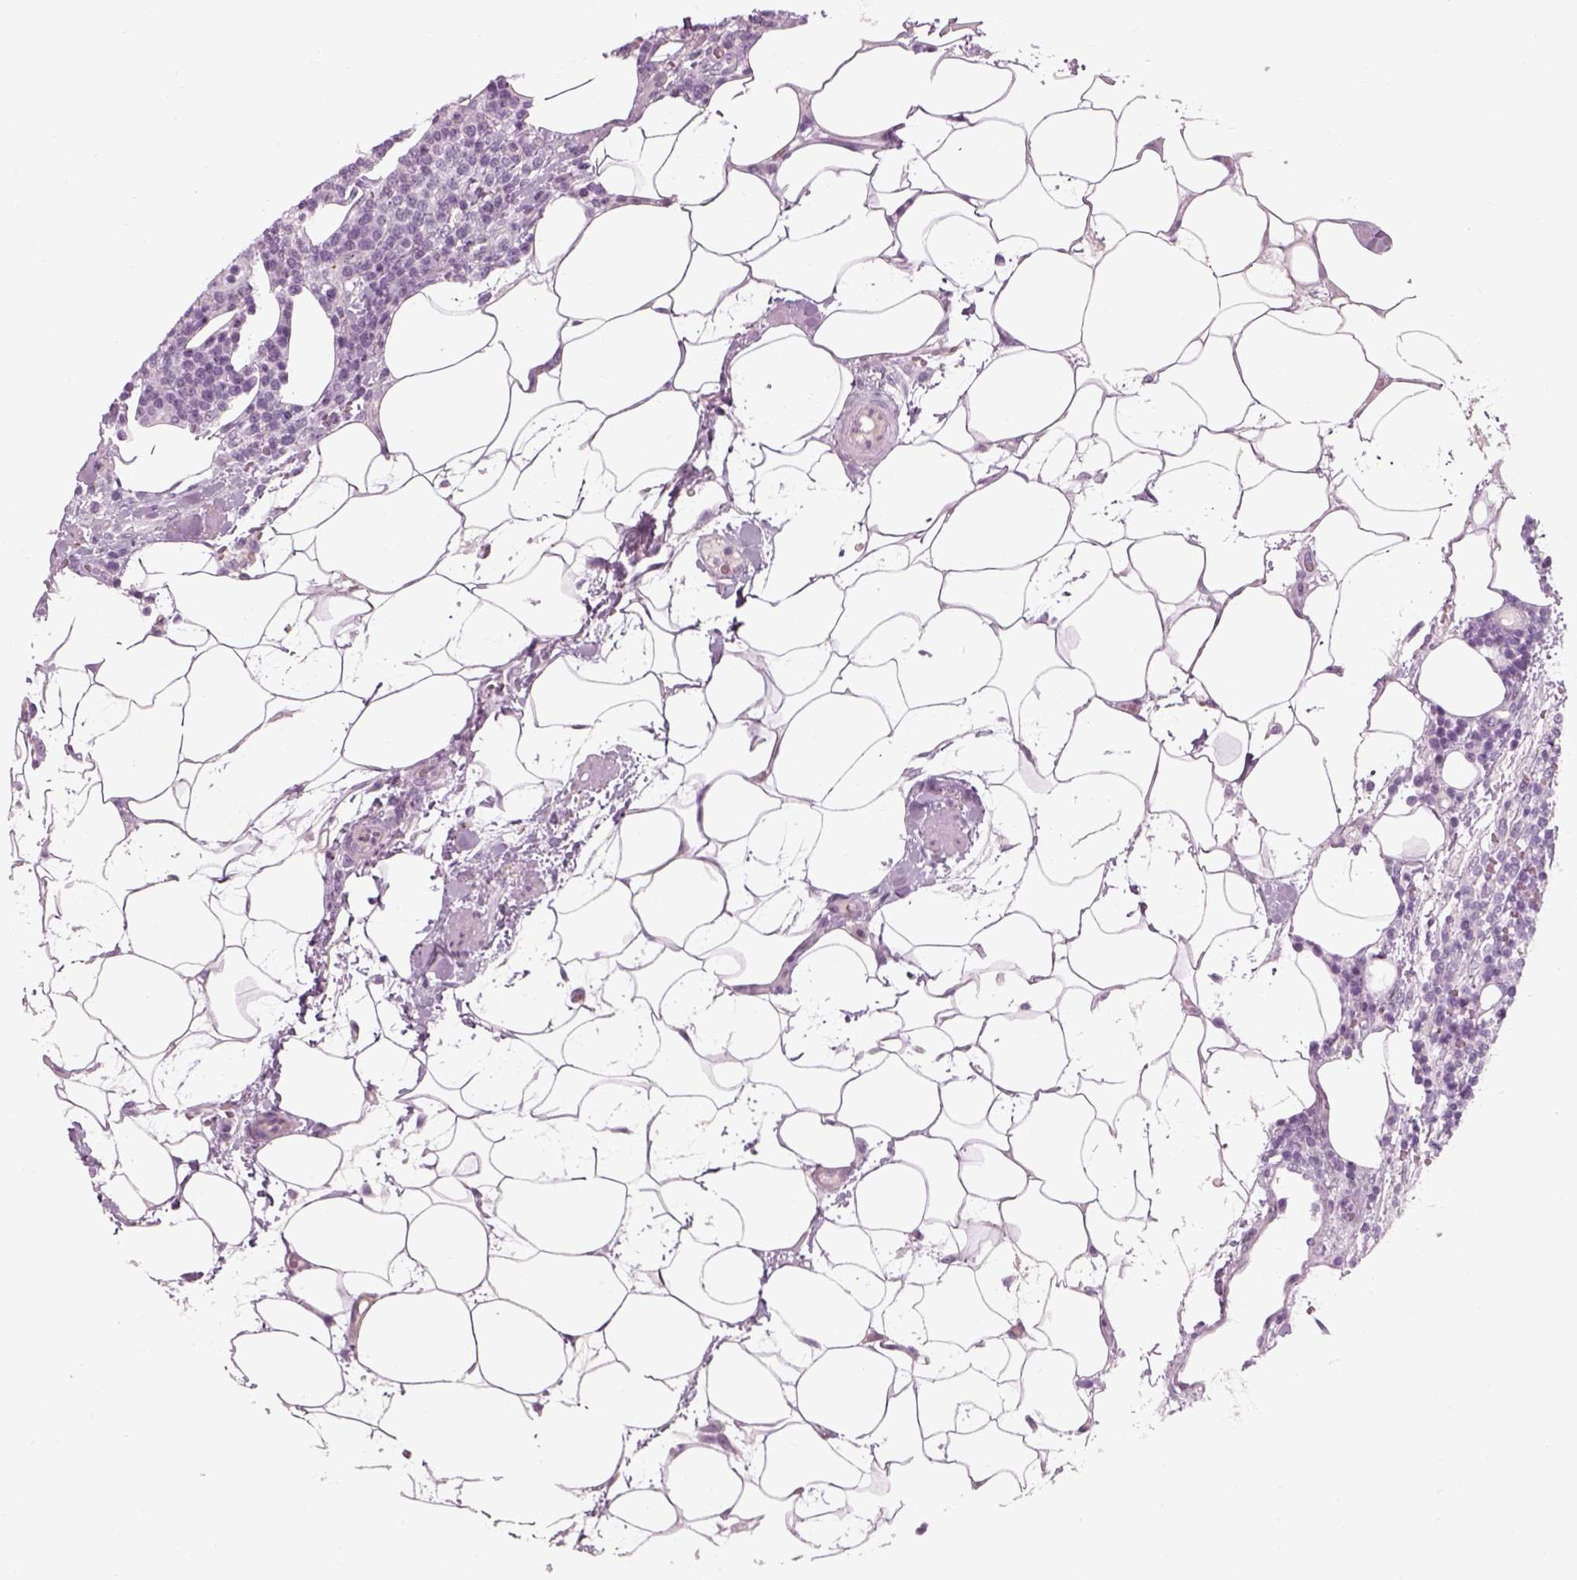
{"staining": {"intensity": "negative", "quantity": "none", "location": "none"}, "tissue": "lymphoma", "cell_type": "Tumor cells", "image_type": "cancer", "snomed": [{"axis": "morphology", "description": "Malignant lymphoma, non-Hodgkin's type, High grade"}, {"axis": "topography", "description": "Lymph node"}], "caption": "Immunohistochemical staining of human high-grade malignant lymphoma, non-Hodgkin's type demonstrates no significant staining in tumor cells. The staining is performed using DAB (3,3'-diaminobenzidine) brown chromogen with nuclei counter-stained in using hematoxylin.", "gene": "GAS2L2", "patient": {"sex": "male", "age": 61}}